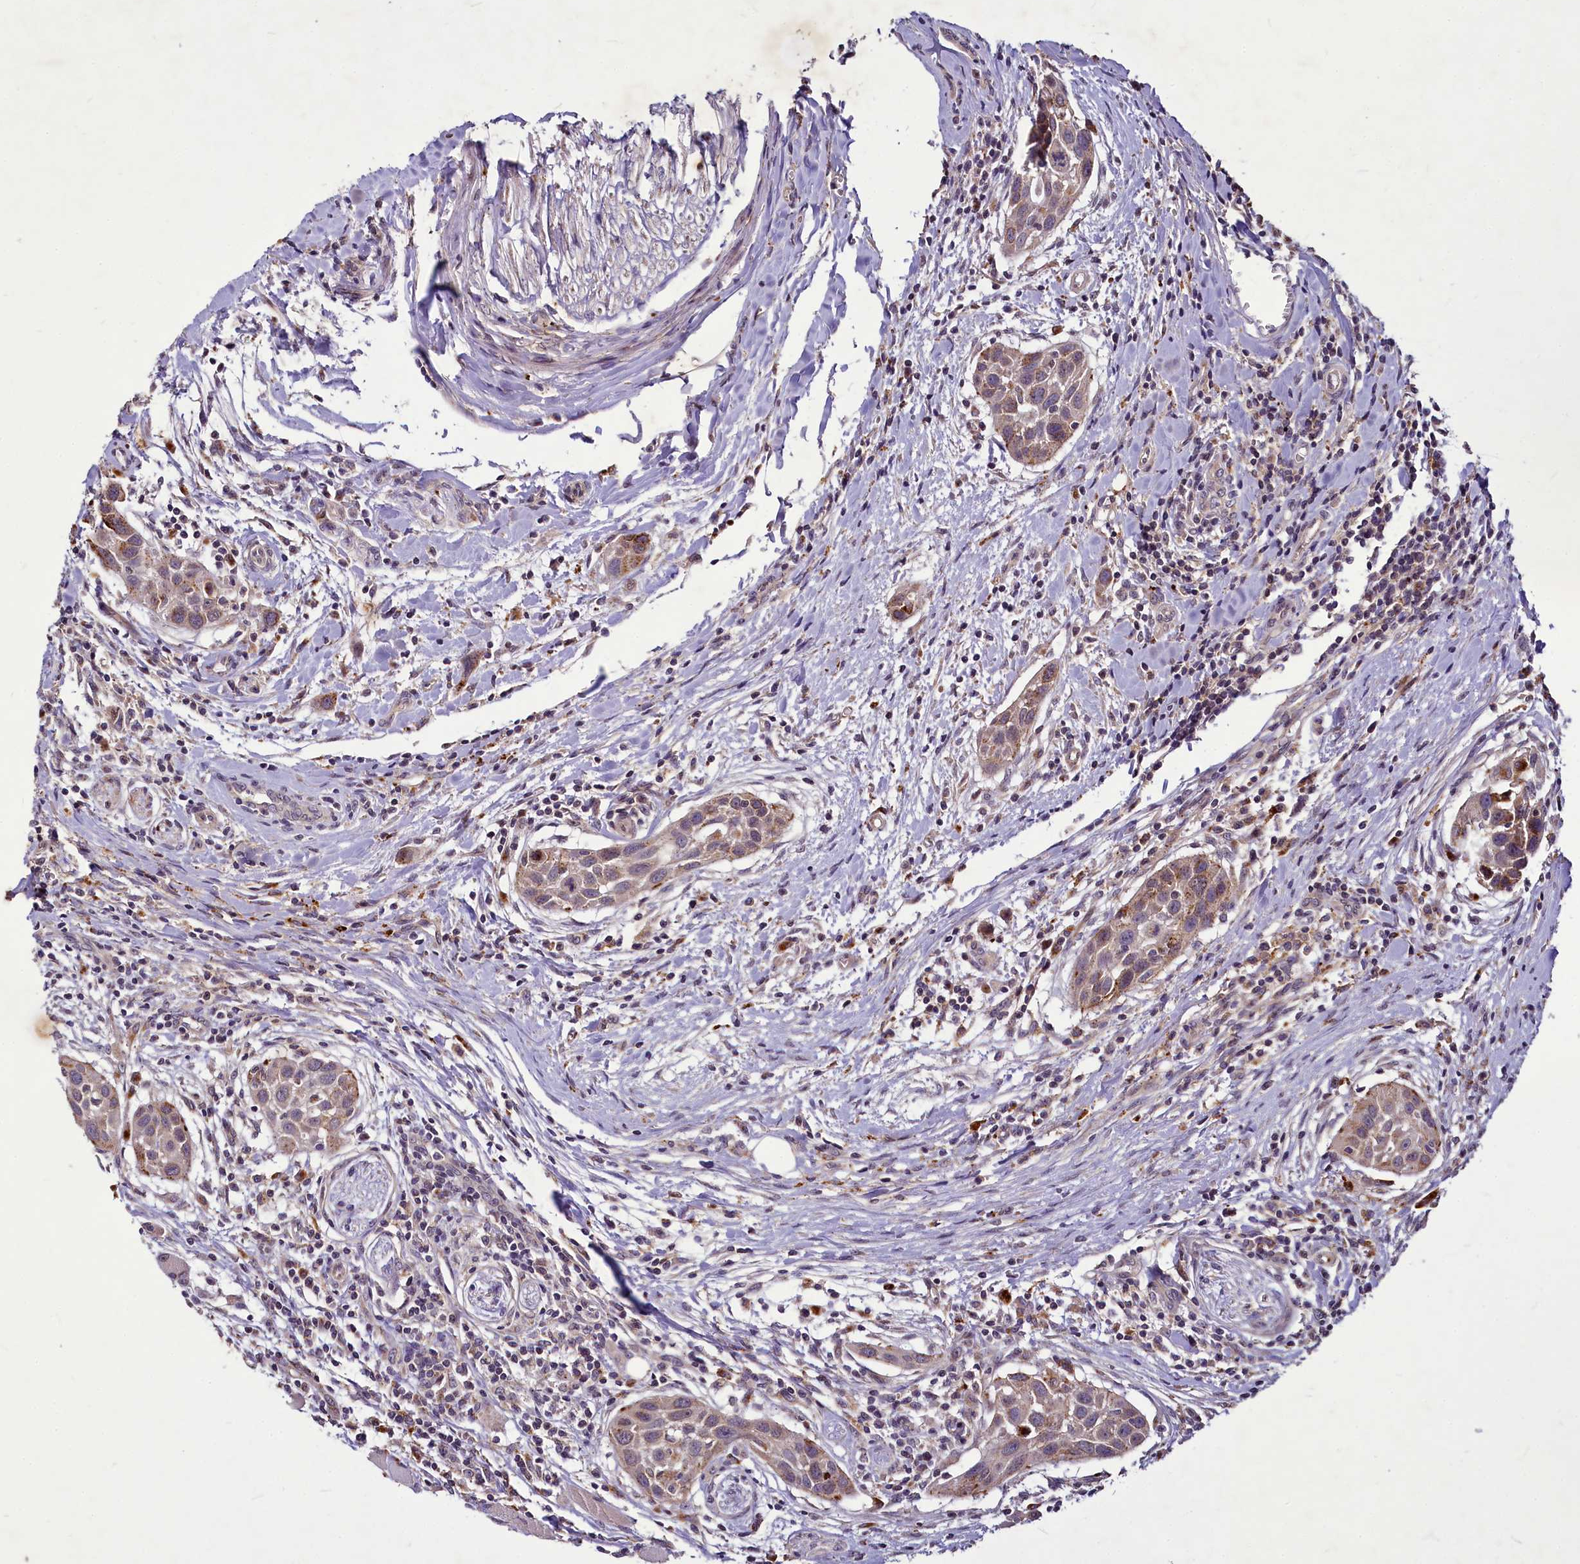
{"staining": {"intensity": "weak", "quantity": ">75%", "location": "cytoplasmic/membranous"}, "tissue": "head and neck cancer", "cell_type": "Tumor cells", "image_type": "cancer", "snomed": [{"axis": "morphology", "description": "Squamous cell carcinoma, NOS"}, {"axis": "topography", "description": "Oral tissue"}, {"axis": "topography", "description": "Head-Neck"}], "caption": "Human squamous cell carcinoma (head and neck) stained with a brown dye shows weak cytoplasmic/membranous positive staining in approximately >75% of tumor cells.", "gene": "C11orf86", "patient": {"sex": "female", "age": 50}}